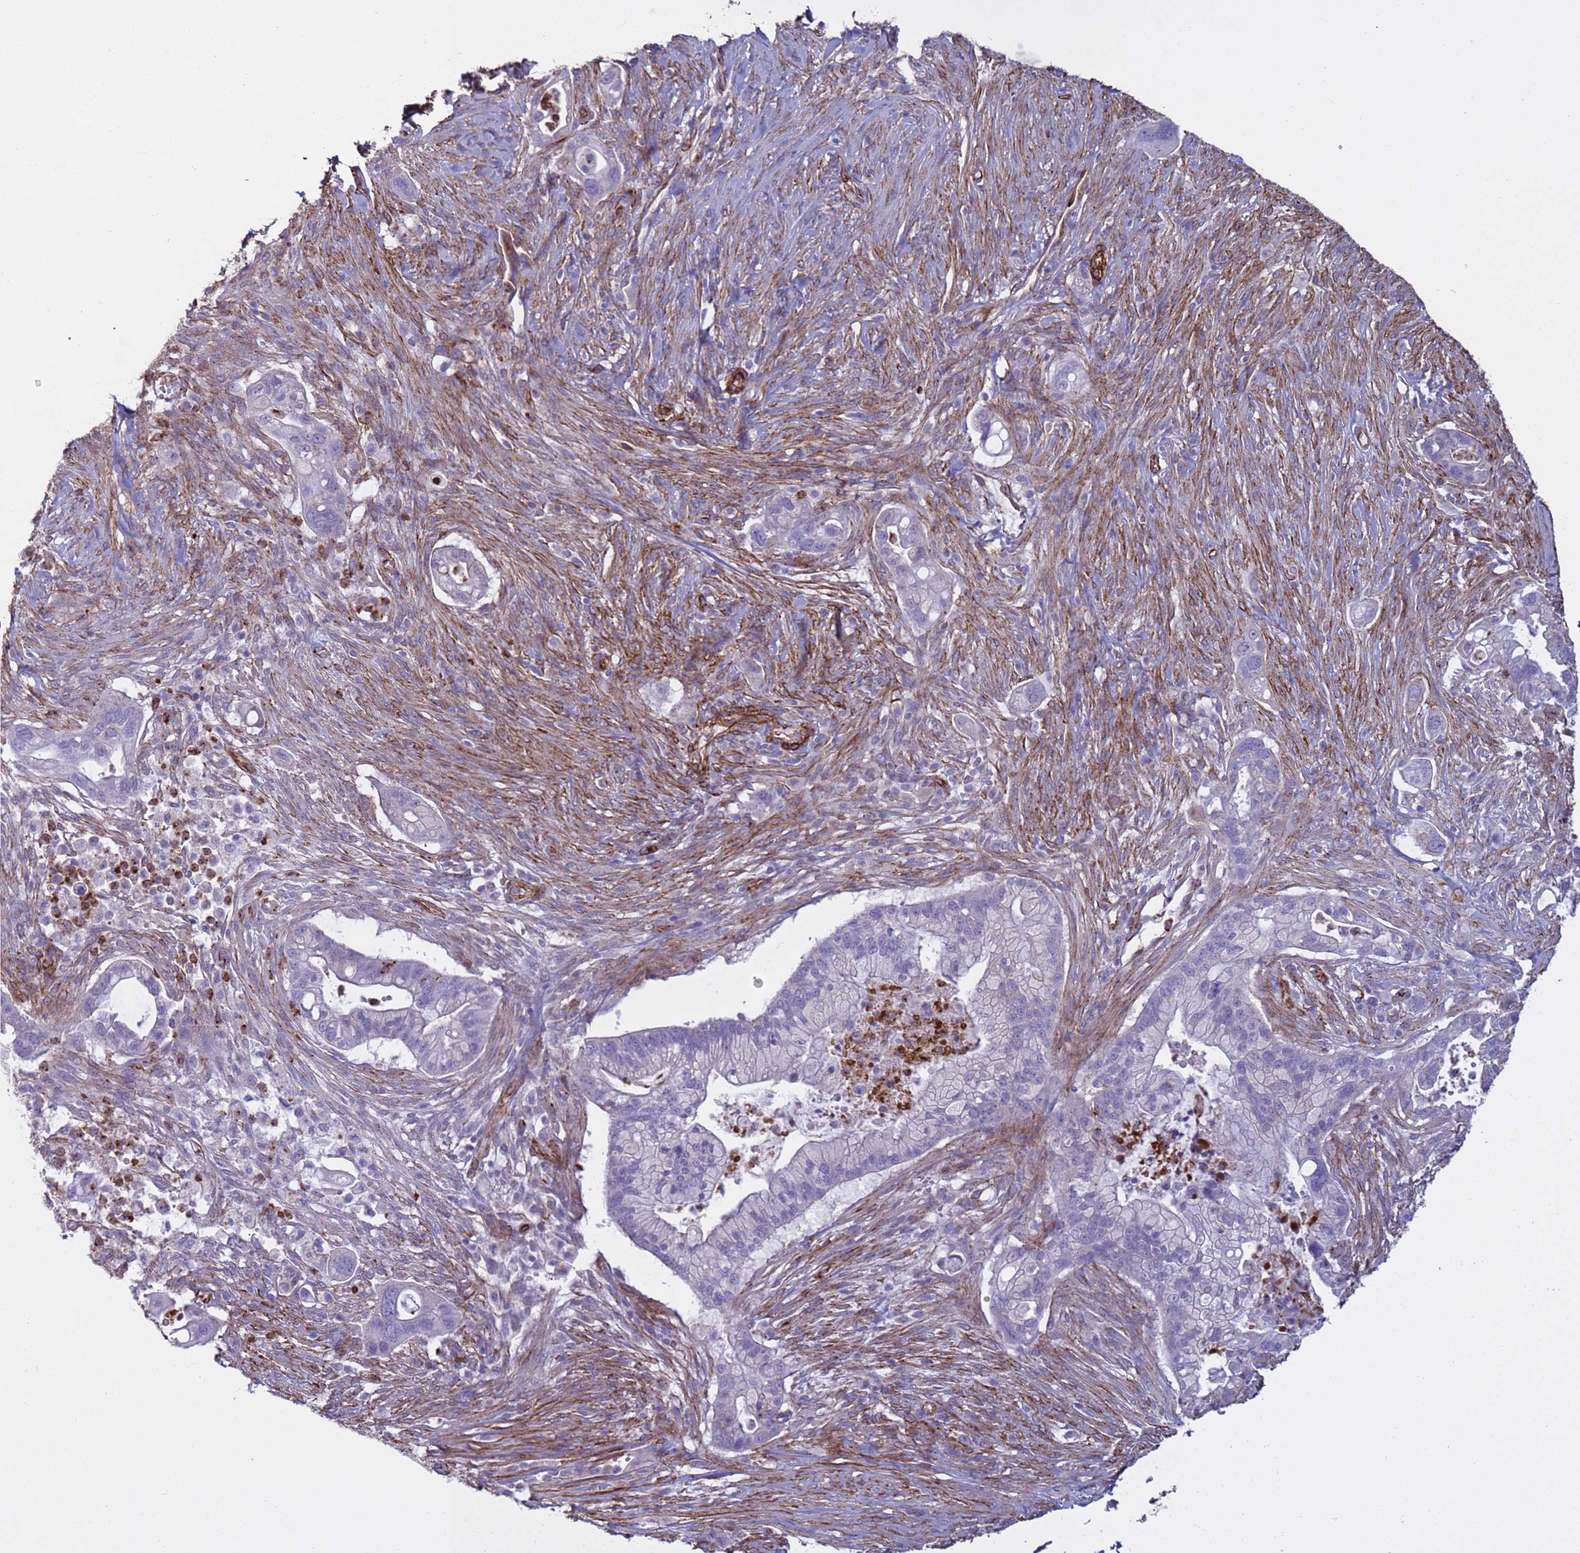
{"staining": {"intensity": "negative", "quantity": "none", "location": "none"}, "tissue": "pancreatic cancer", "cell_type": "Tumor cells", "image_type": "cancer", "snomed": [{"axis": "morphology", "description": "Adenocarcinoma, NOS"}, {"axis": "topography", "description": "Pancreas"}], "caption": "IHC of pancreatic cancer (adenocarcinoma) exhibits no expression in tumor cells.", "gene": "GASK1A", "patient": {"sex": "male", "age": 44}}